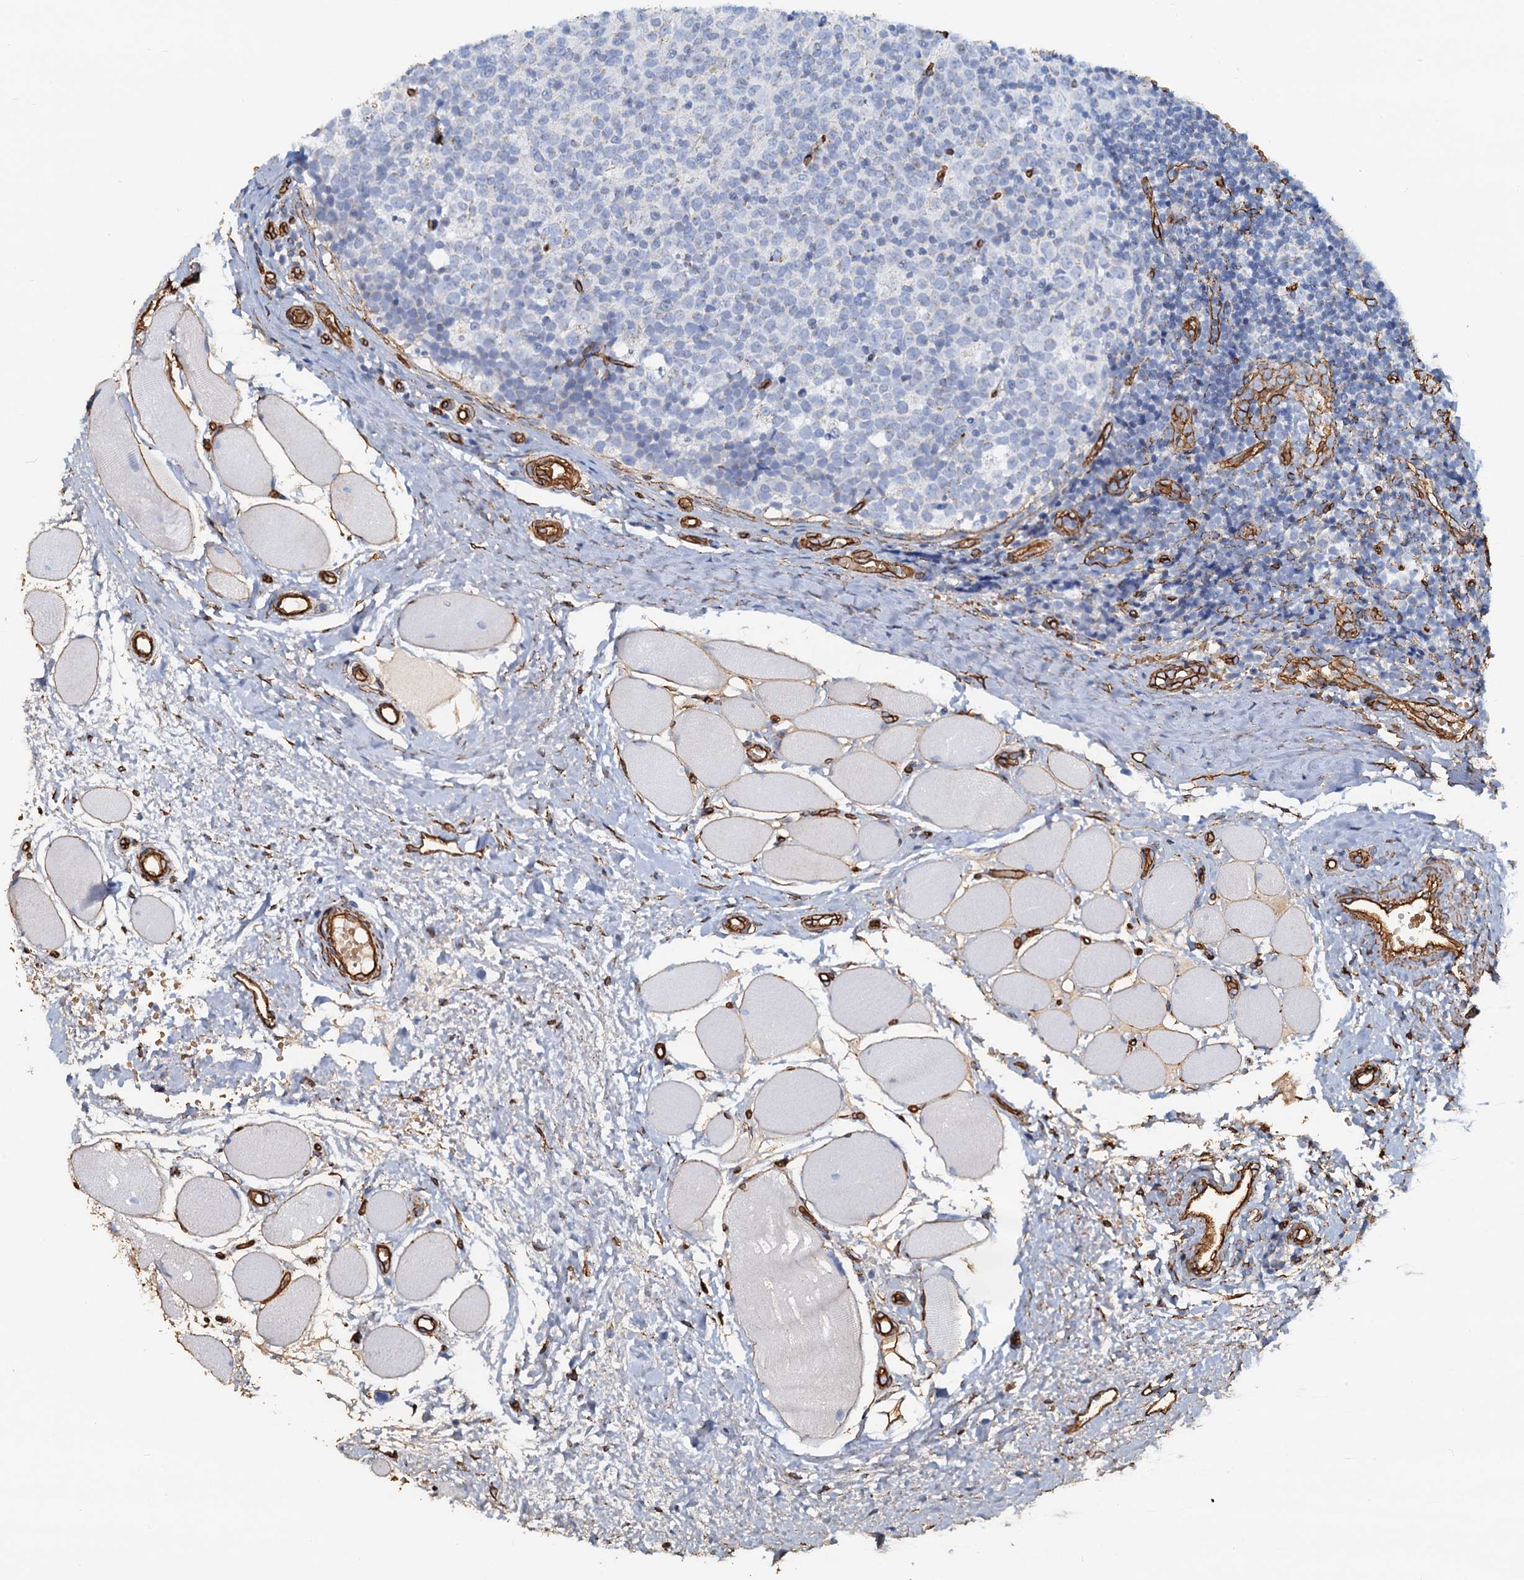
{"staining": {"intensity": "negative", "quantity": "none", "location": "none"}, "tissue": "tonsil", "cell_type": "Germinal center cells", "image_type": "normal", "snomed": [{"axis": "morphology", "description": "Normal tissue, NOS"}, {"axis": "topography", "description": "Tonsil"}], "caption": "DAB immunohistochemical staining of unremarkable human tonsil reveals no significant expression in germinal center cells.", "gene": "DGKG", "patient": {"sex": "female", "age": 19}}